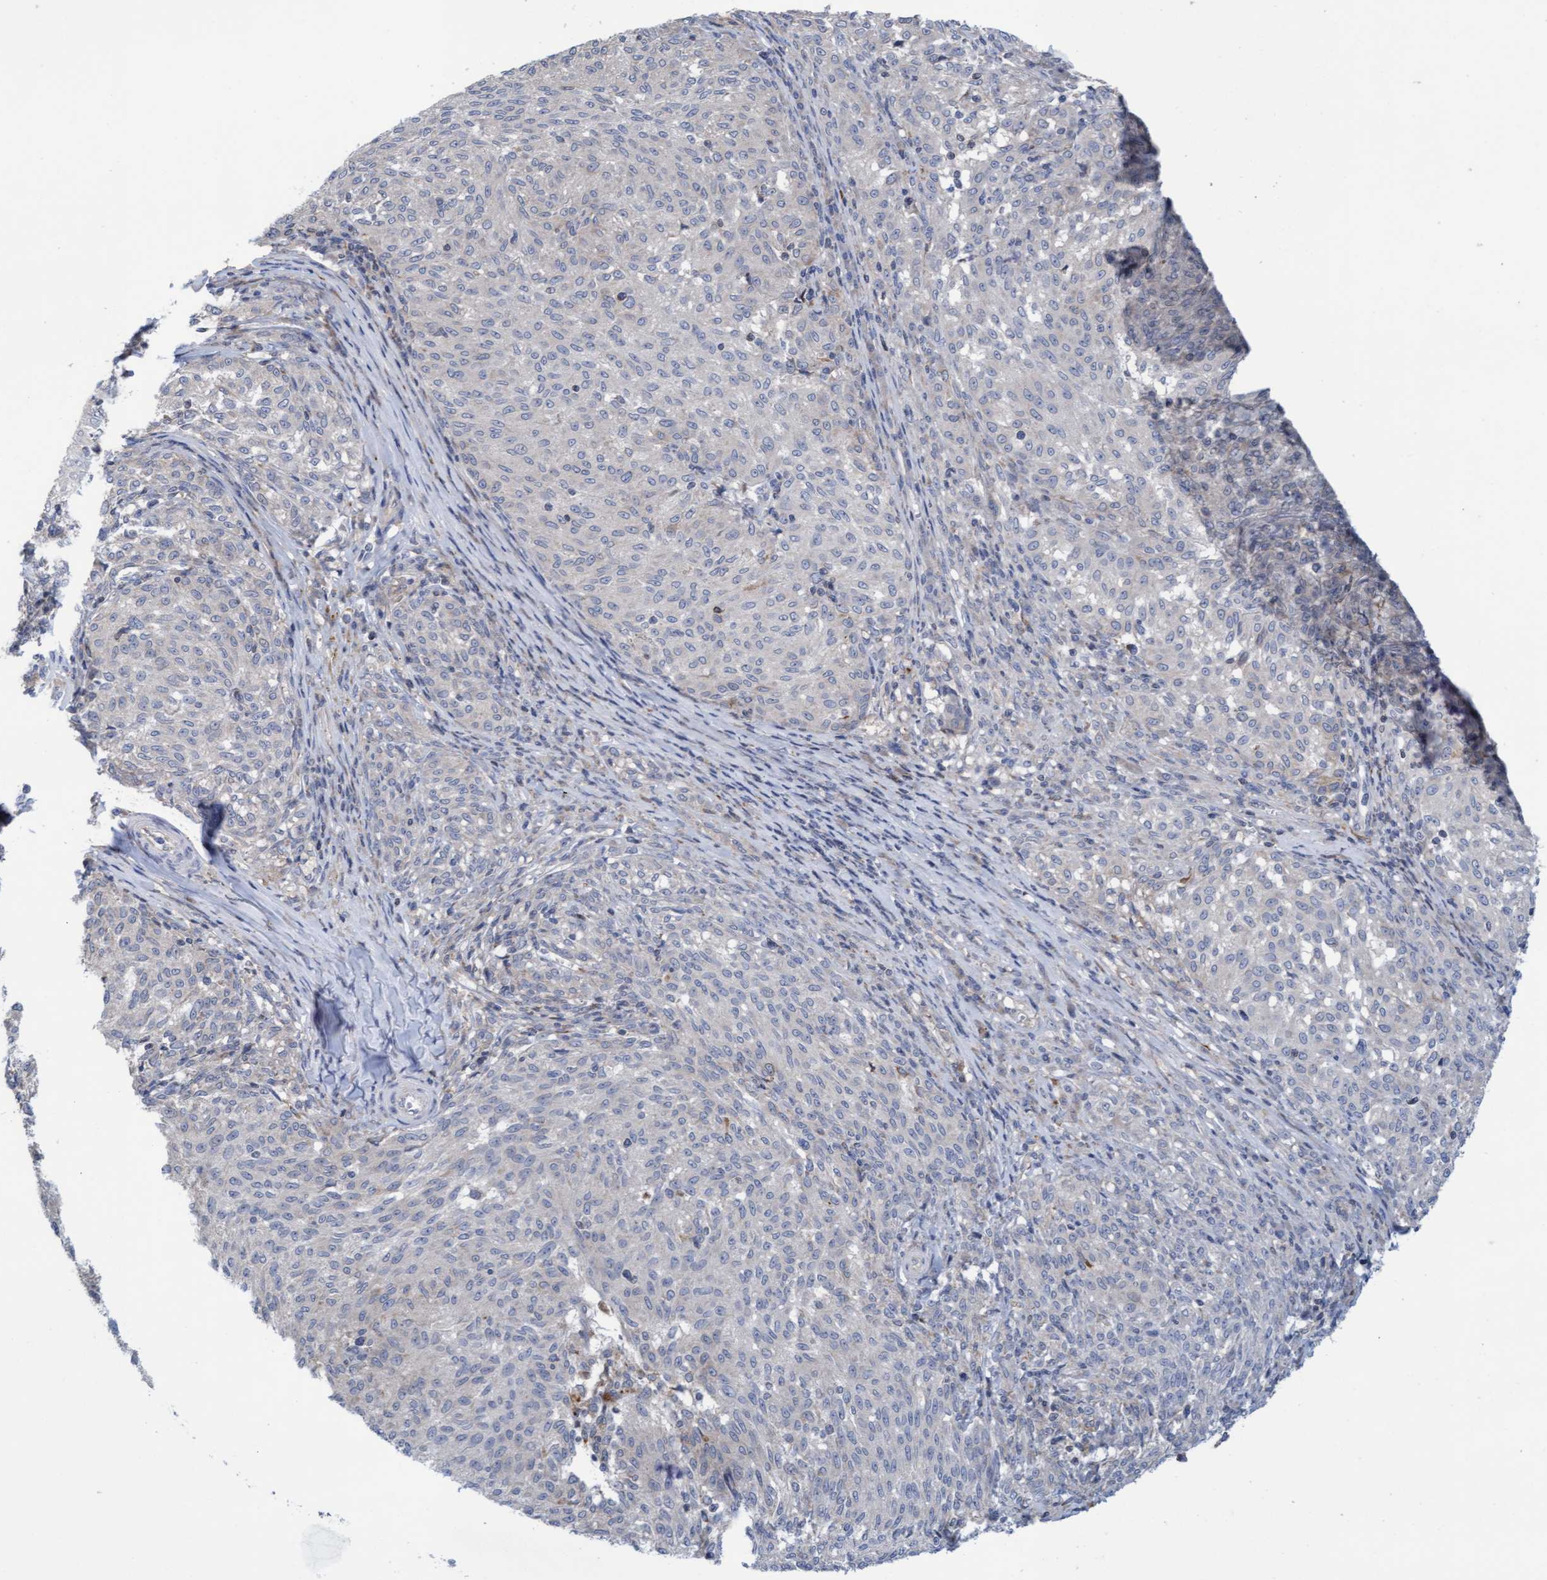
{"staining": {"intensity": "negative", "quantity": "none", "location": "none"}, "tissue": "melanoma", "cell_type": "Tumor cells", "image_type": "cancer", "snomed": [{"axis": "morphology", "description": "Malignant melanoma, NOS"}, {"axis": "topography", "description": "Skin"}], "caption": "There is no significant staining in tumor cells of melanoma. Brightfield microscopy of IHC stained with DAB (brown) and hematoxylin (blue), captured at high magnification.", "gene": "SLC28A3", "patient": {"sex": "female", "age": 72}}